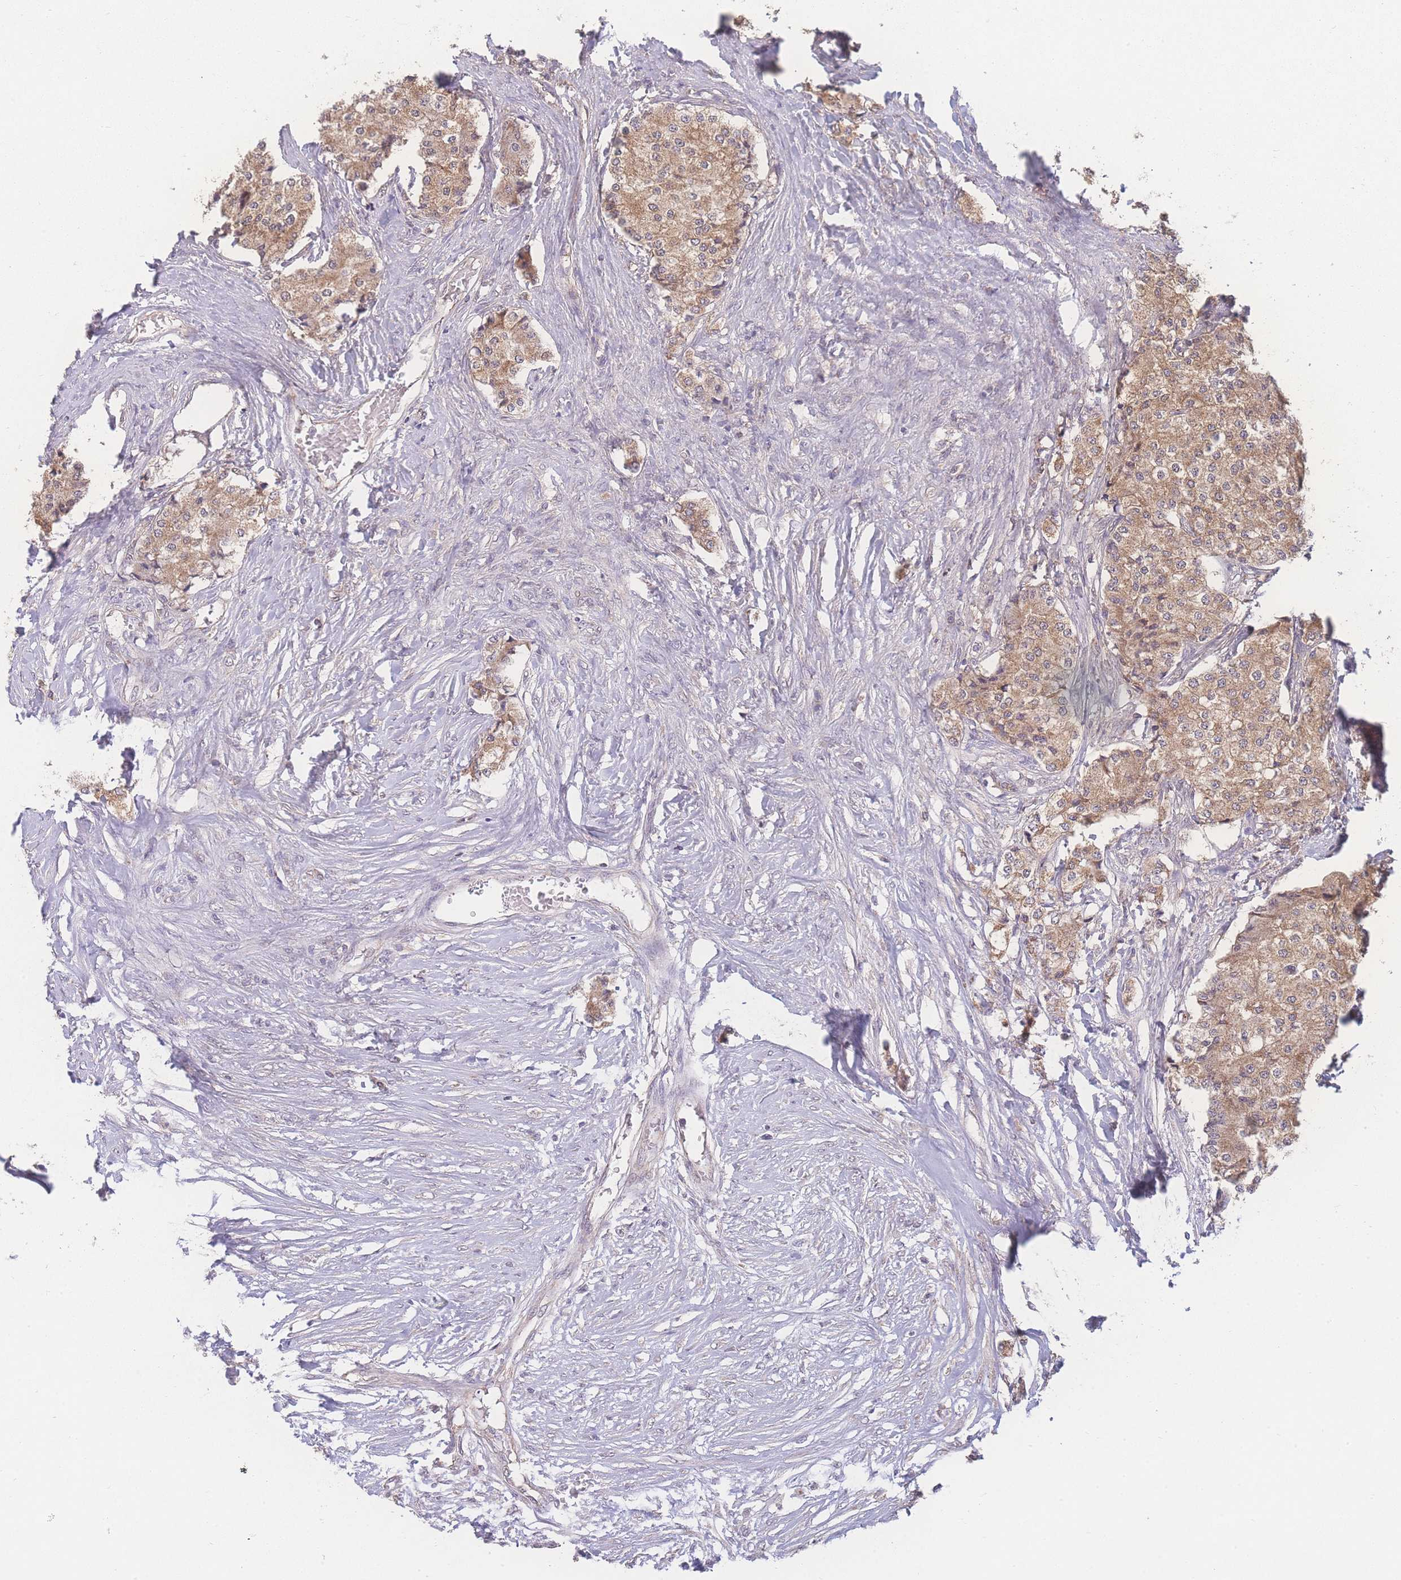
{"staining": {"intensity": "moderate", "quantity": ">75%", "location": "cytoplasmic/membranous"}, "tissue": "carcinoid", "cell_type": "Tumor cells", "image_type": "cancer", "snomed": [{"axis": "morphology", "description": "Carcinoid, malignant, NOS"}, {"axis": "topography", "description": "Colon"}], "caption": "Immunohistochemistry photomicrograph of neoplastic tissue: human carcinoid stained using IHC reveals medium levels of moderate protein expression localized specifically in the cytoplasmic/membranous of tumor cells, appearing as a cytoplasmic/membranous brown color.", "gene": "GIPR", "patient": {"sex": "female", "age": 52}}